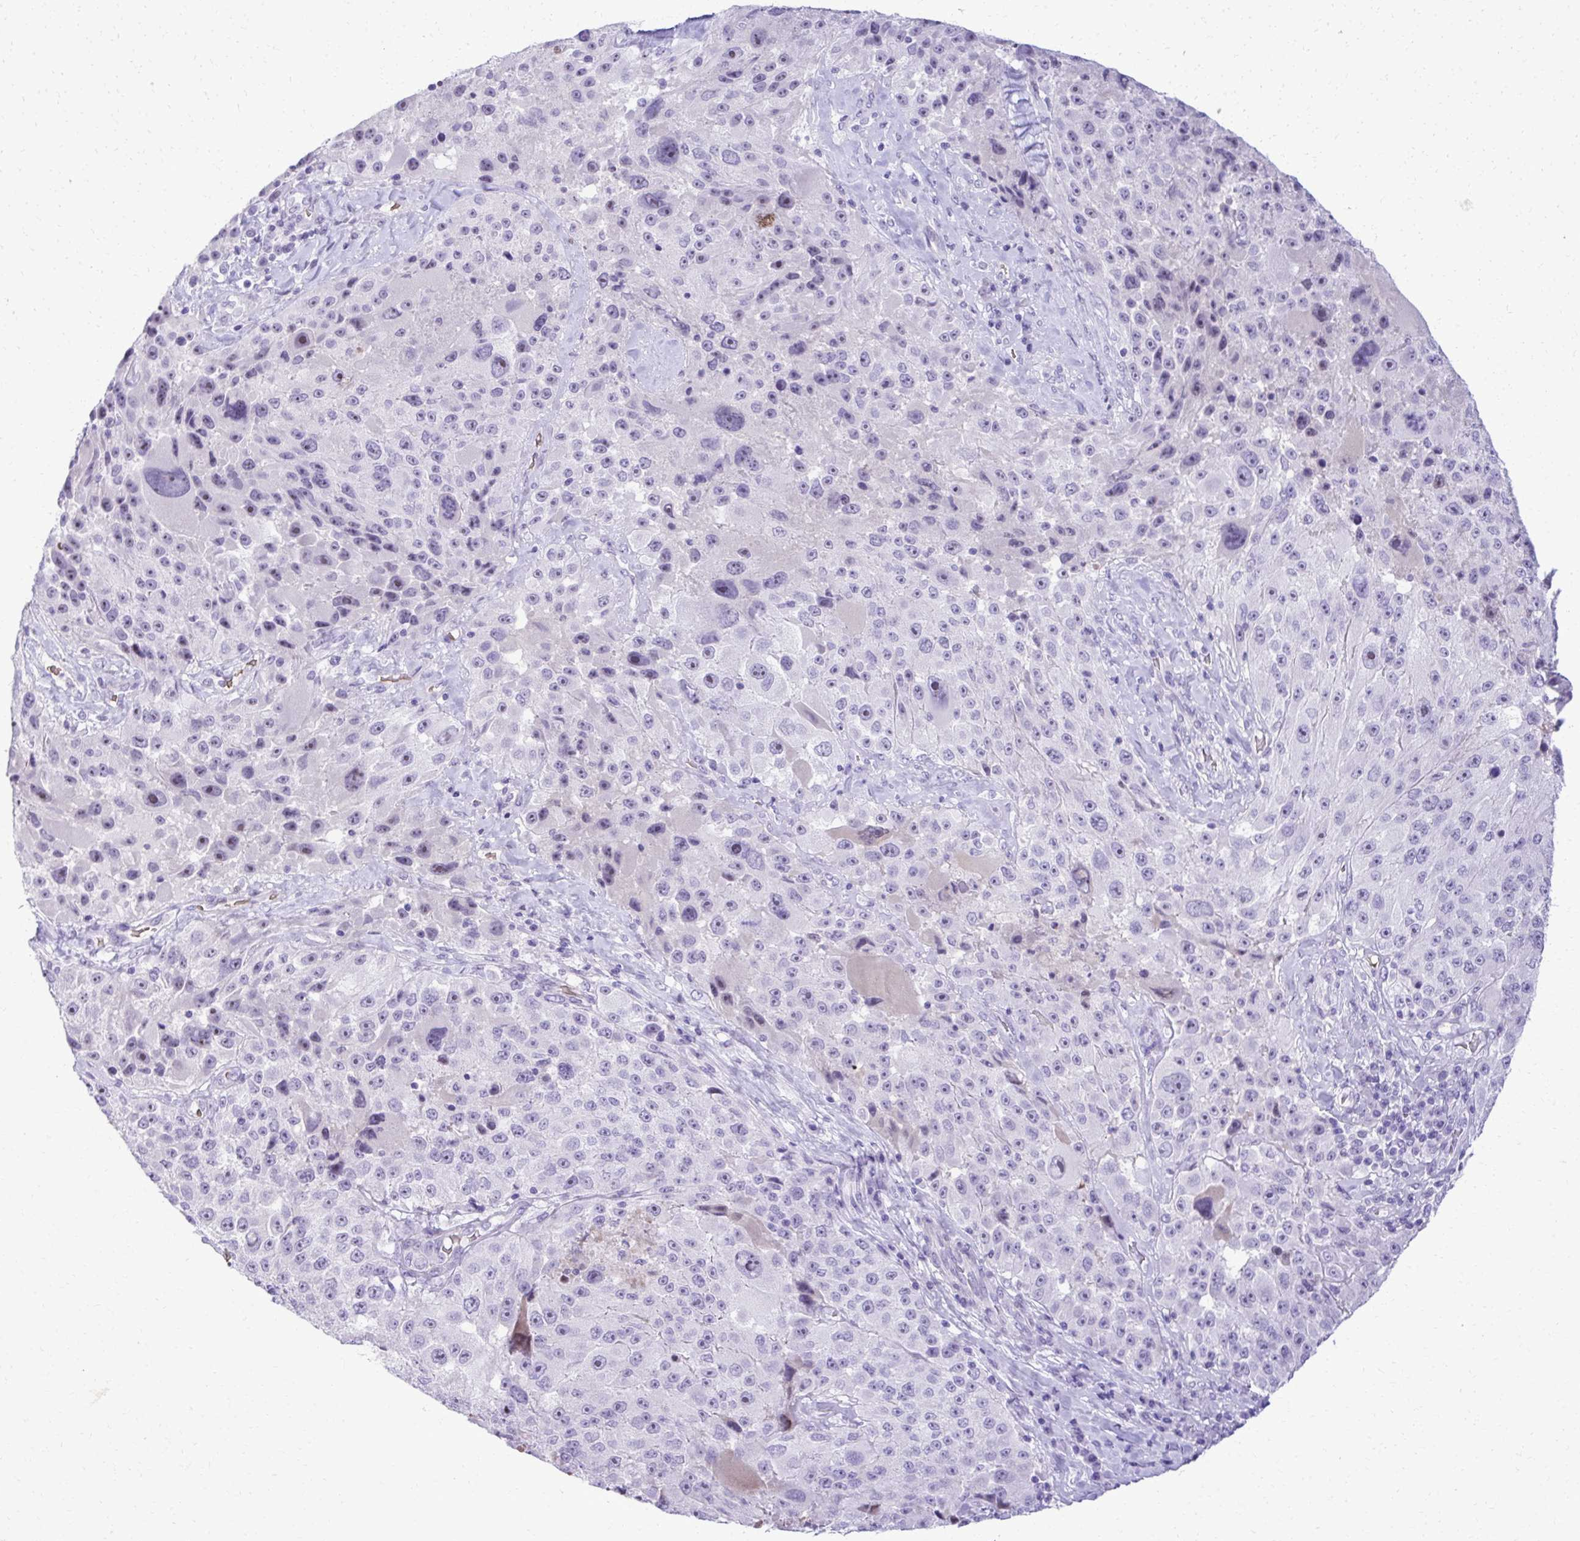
{"staining": {"intensity": "negative", "quantity": "none", "location": "none"}, "tissue": "melanoma", "cell_type": "Tumor cells", "image_type": "cancer", "snomed": [{"axis": "morphology", "description": "Malignant melanoma, Metastatic site"}, {"axis": "topography", "description": "Lymph node"}], "caption": "High magnification brightfield microscopy of malignant melanoma (metastatic site) stained with DAB (brown) and counterstained with hematoxylin (blue): tumor cells show no significant expression.", "gene": "PITPNM3", "patient": {"sex": "male", "age": 62}}